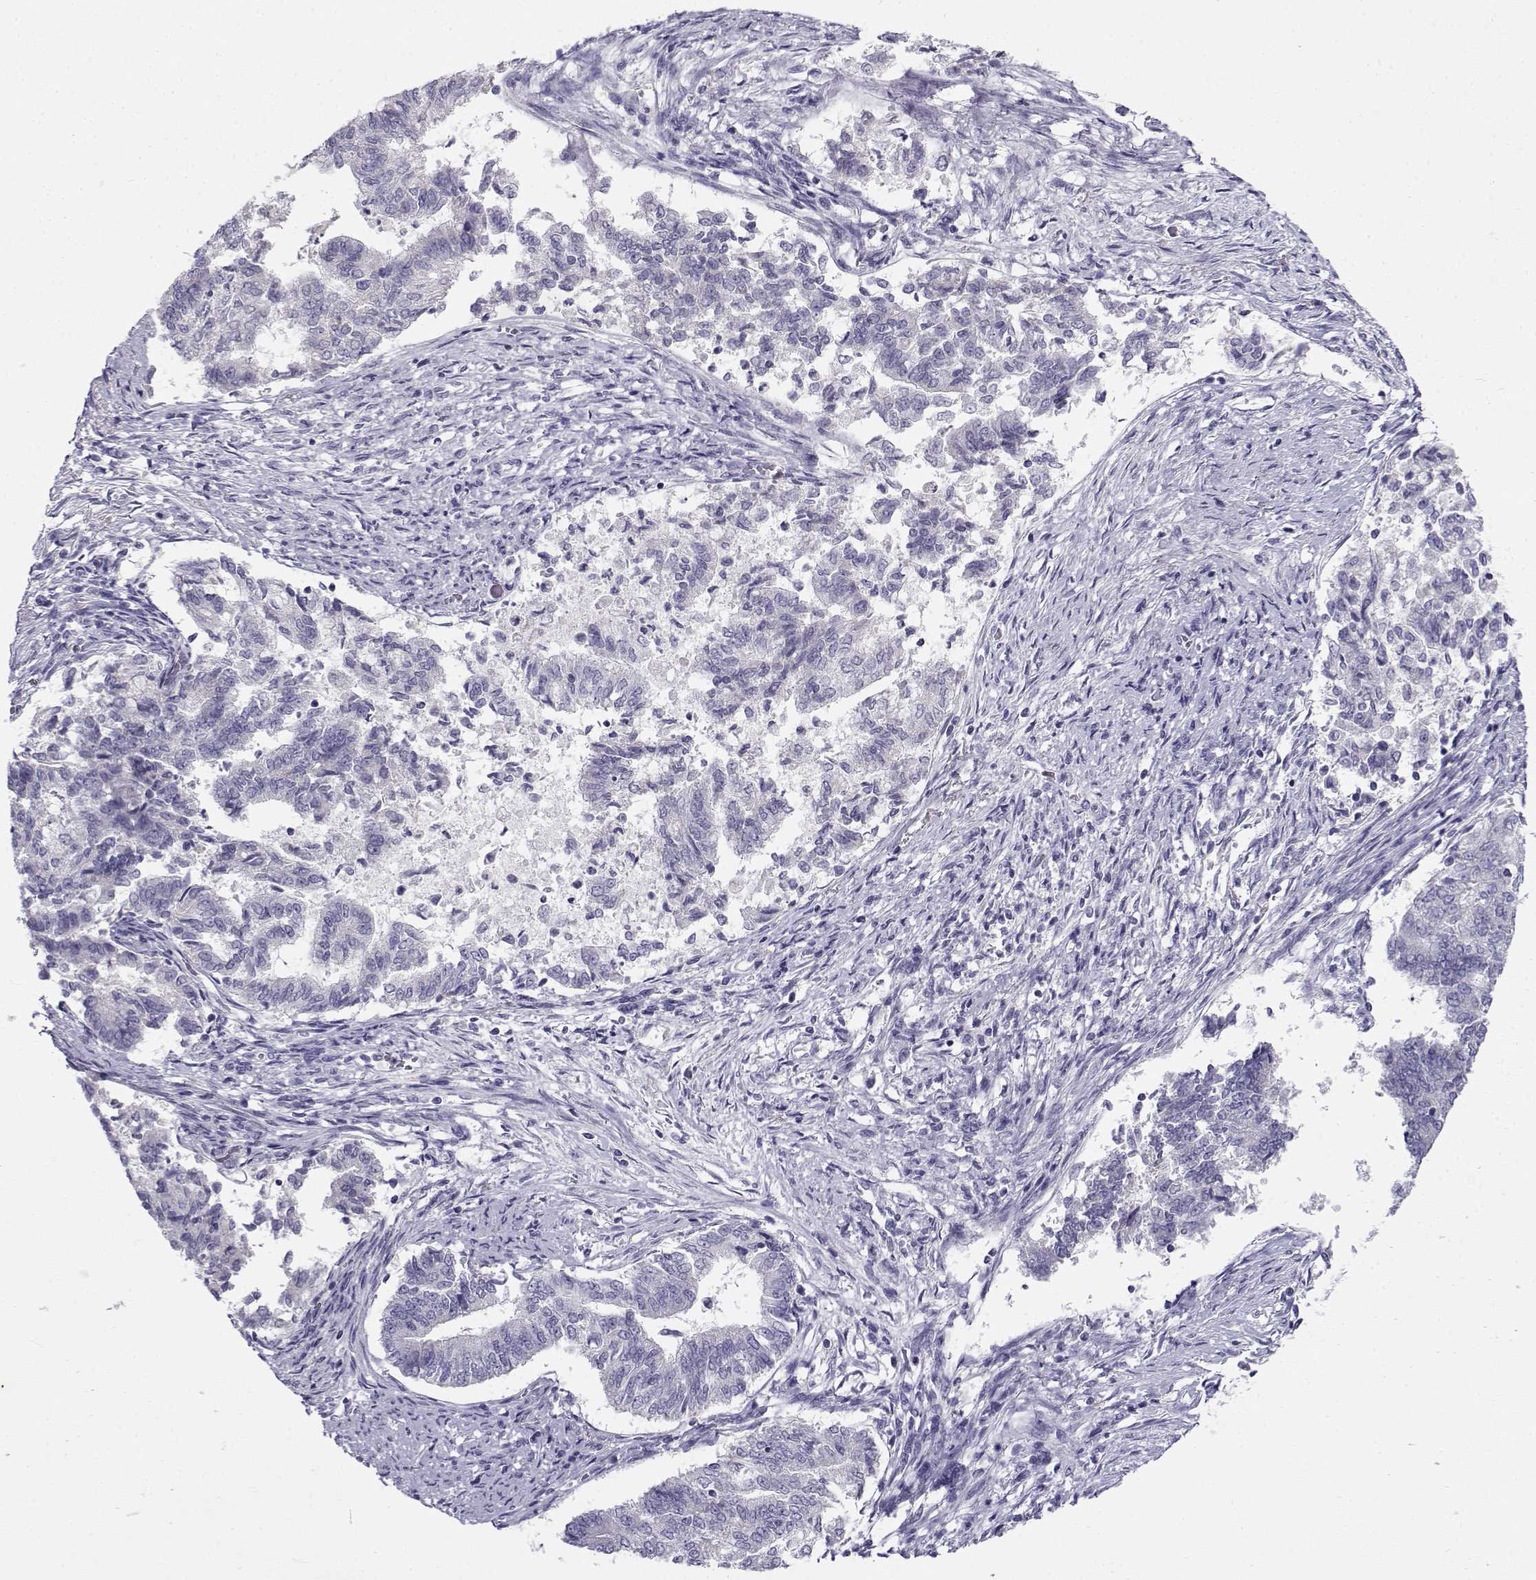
{"staining": {"intensity": "negative", "quantity": "none", "location": "none"}, "tissue": "endometrial cancer", "cell_type": "Tumor cells", "image_type": "cancer", "snomed": [{"axis": "morphology", "description": "Adenocarcinoma, NOS"}, {"axis": "topography", "description": "Endometrium"}], "caption": "An image of endometrial cancer stained for a protein shows no brown staining in tumor cells. (DAB immunohistochemistry (IHC) with hematoxylin counter stain).", "gene": "FAM166A", "patient": {"sex": "female", "age": 65}}